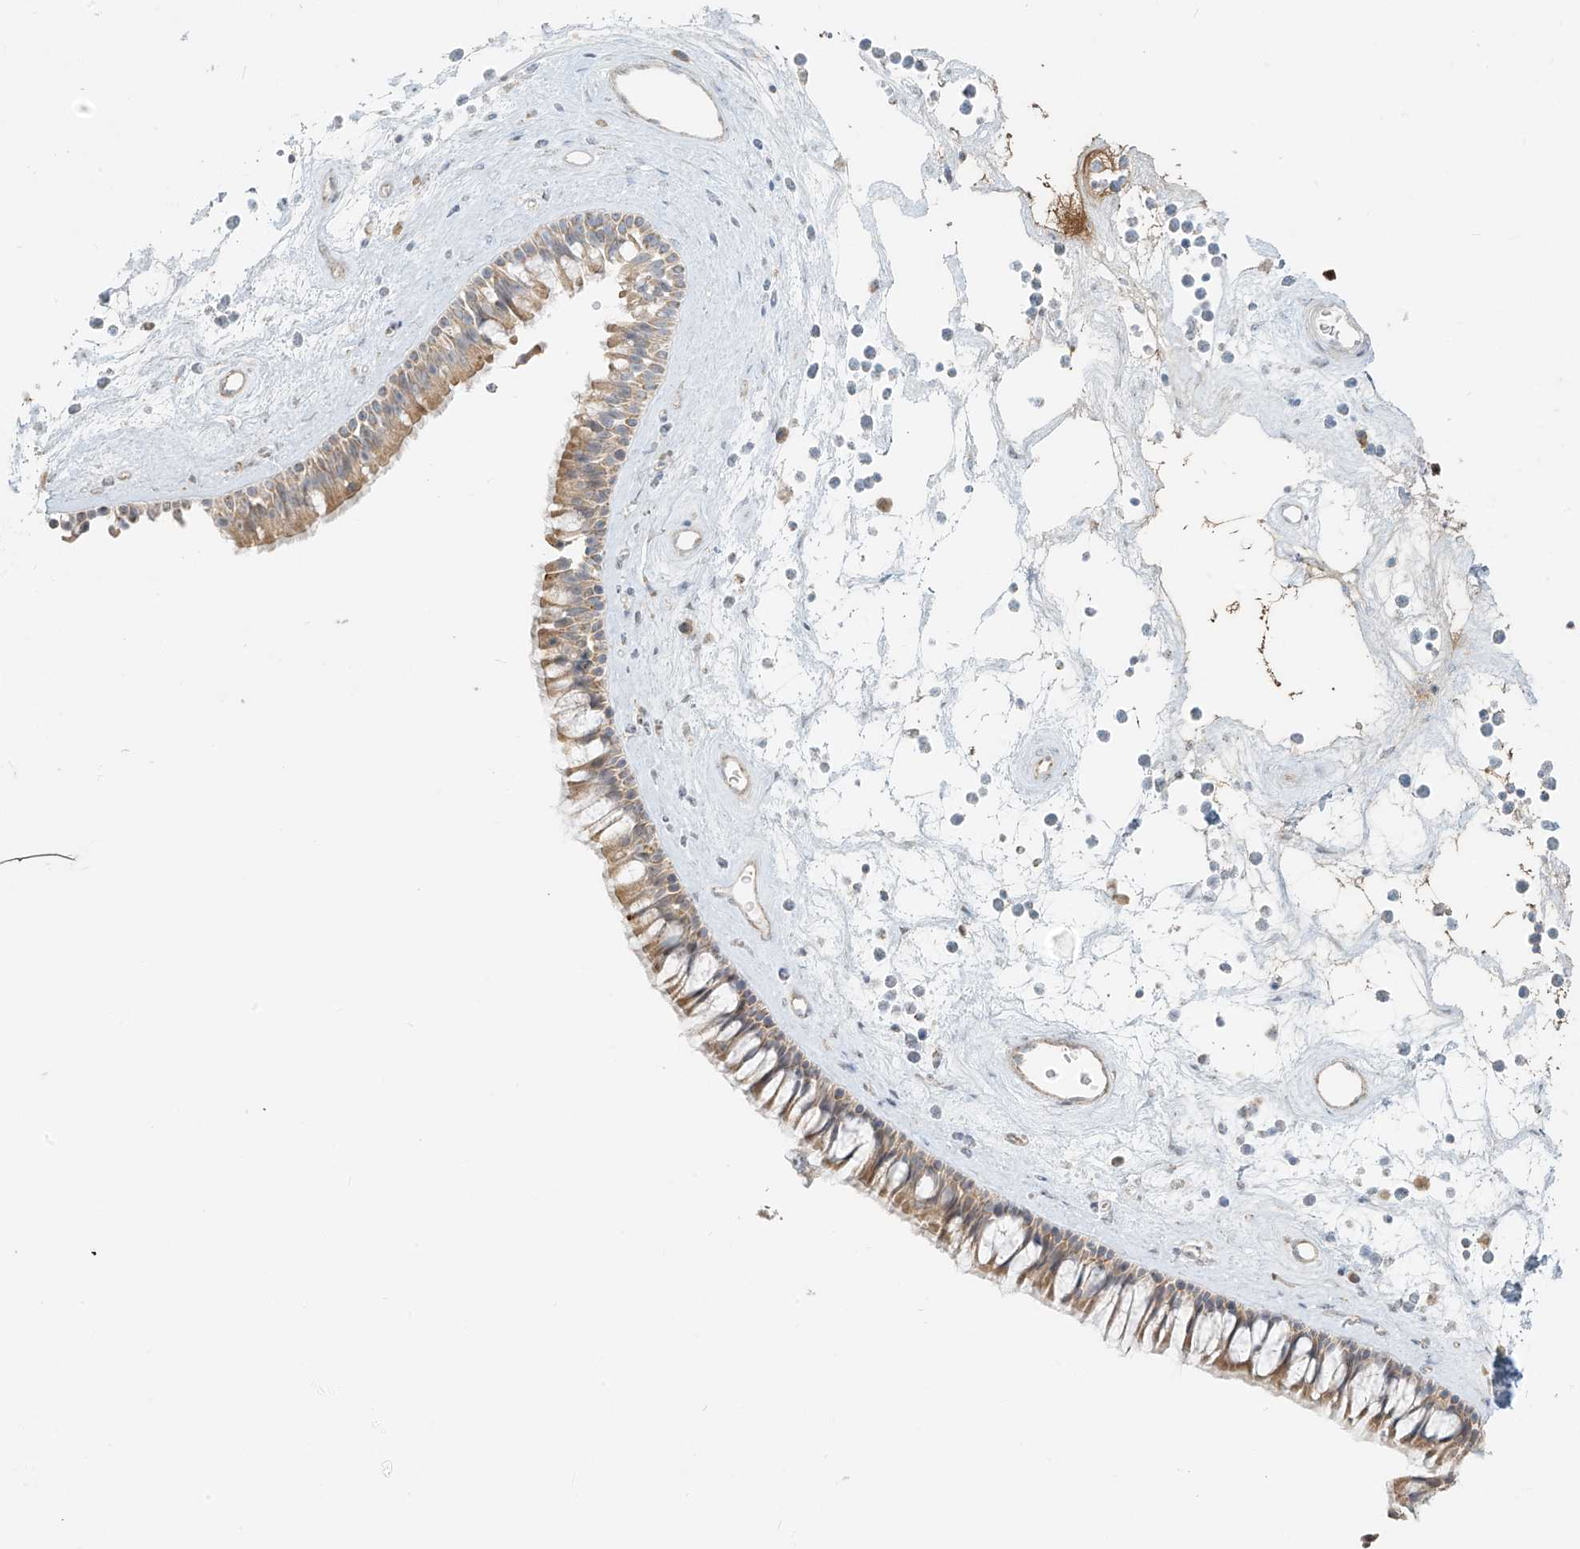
{"staining": {"intensity": "moderate", "quantity": "25%-75%", "location": "cytoplasmic/membranous"}, "tissue": "nasopharynx", "cell_type": "Respiratory epithelial cells", "image_type": "normal", "snomed": [{"axis": "morphology", "description": "Normal tissue, NOS"}, {"axis": "topography", "description": "Nasopharynx"}], "caption": "Moderate cytoplasmic/membranous protein positivity is seen in about 25%-75% of respiratory epithelial cells in nasopharynx.", "gene": "UST", "patient": {"sex": "male", "age": 64}}